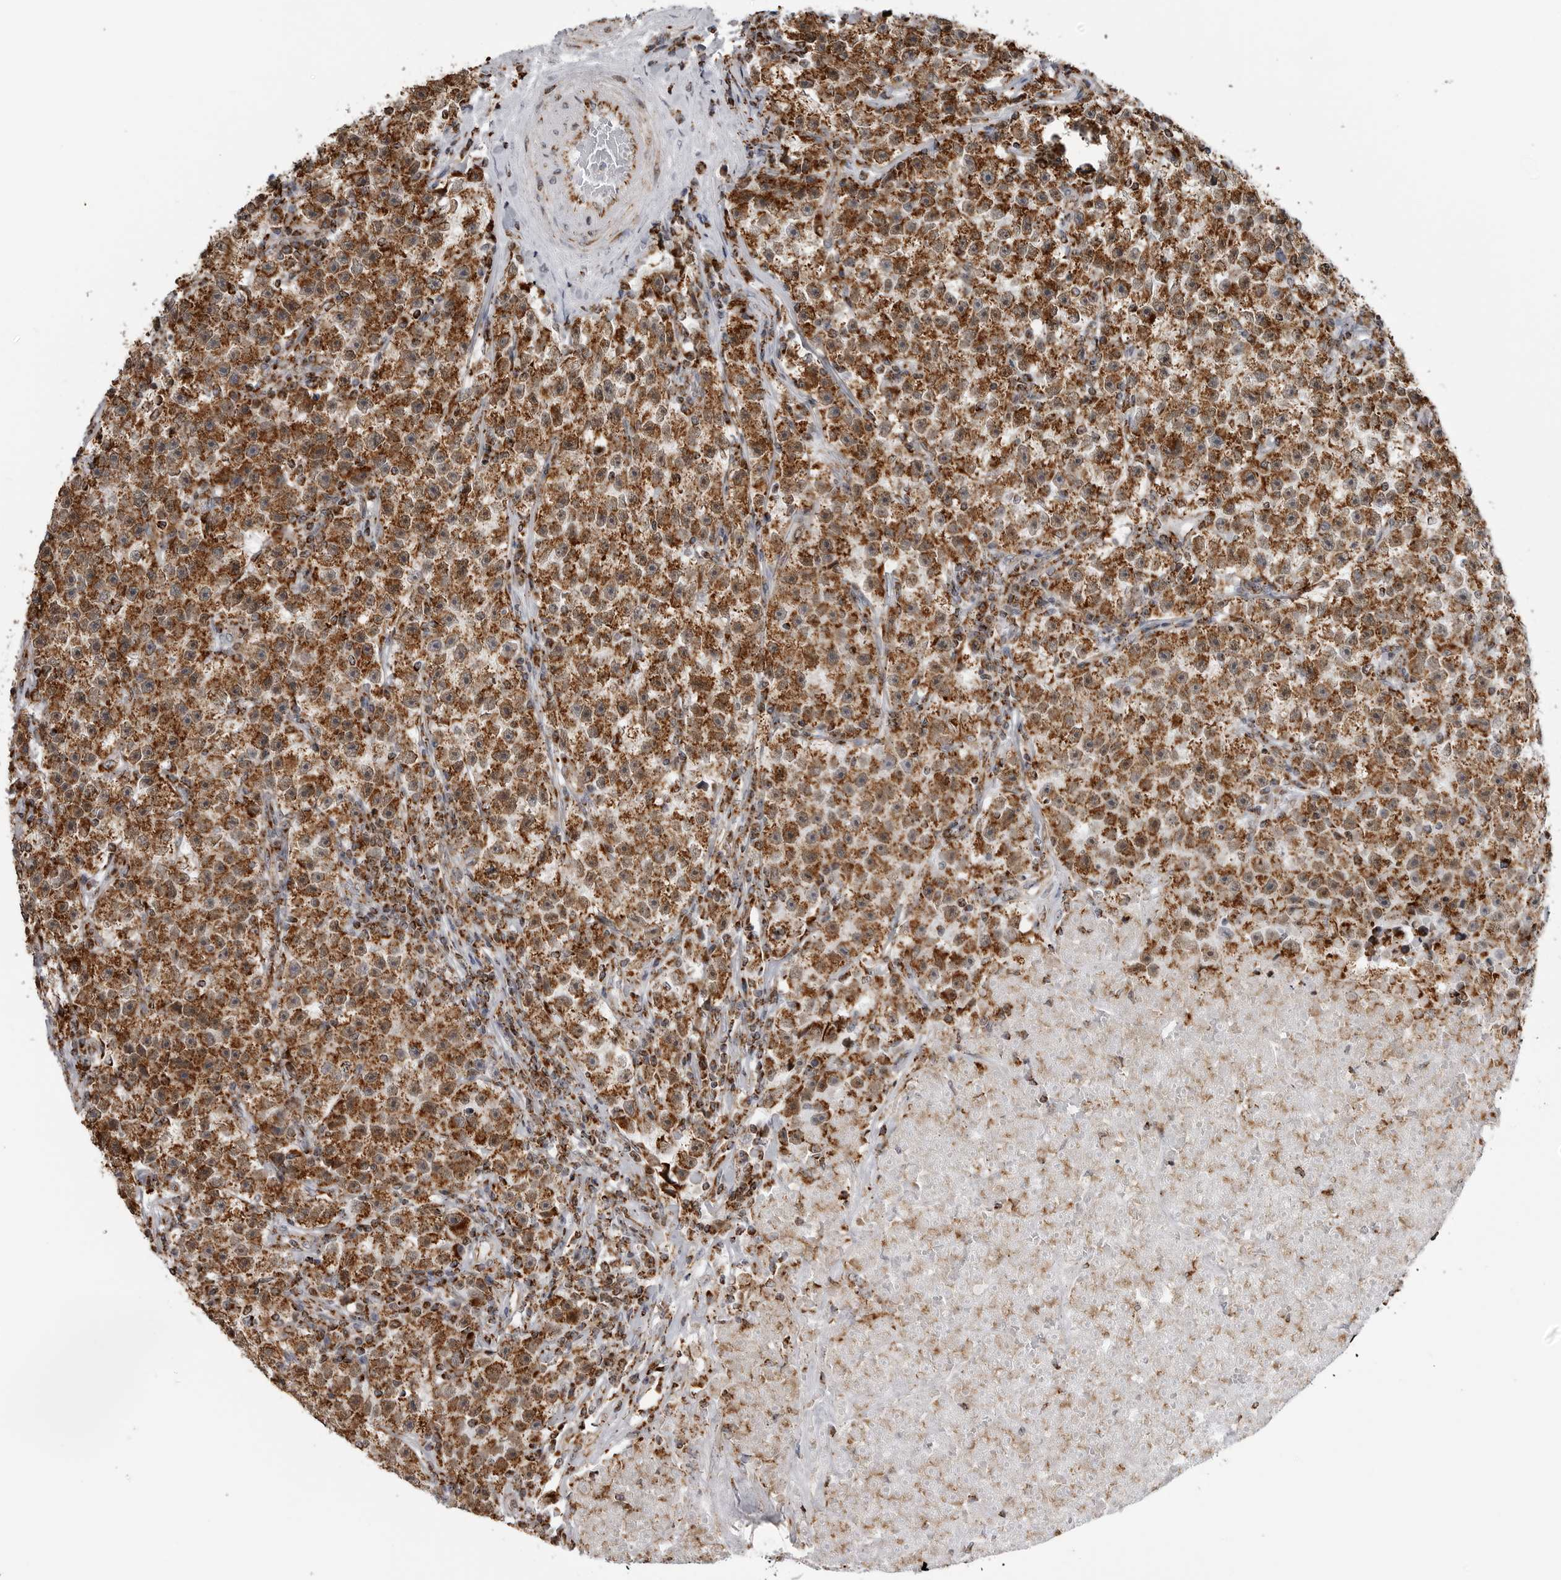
{"staining": {"intensity": "strong", "quantity": ">75%", "location": "cytoplasmic/membranous"}, "tissue": "testis cancer", "cell_type": "Tumor cells", "image_type": "cancer", "snomed": [{"axis": "morphology", "description": "Seminoma, NOS"}, {"axis": "topography", "description": "Testis"}], "caption": "Seminoma (testis) tissue reveals strong cytoplasmic/membranous expression in approximately >75% of tumor cells Nuclei are stained in blue.", "gene": "COX5A", "patient": {"sex": "male", "age": 22}}